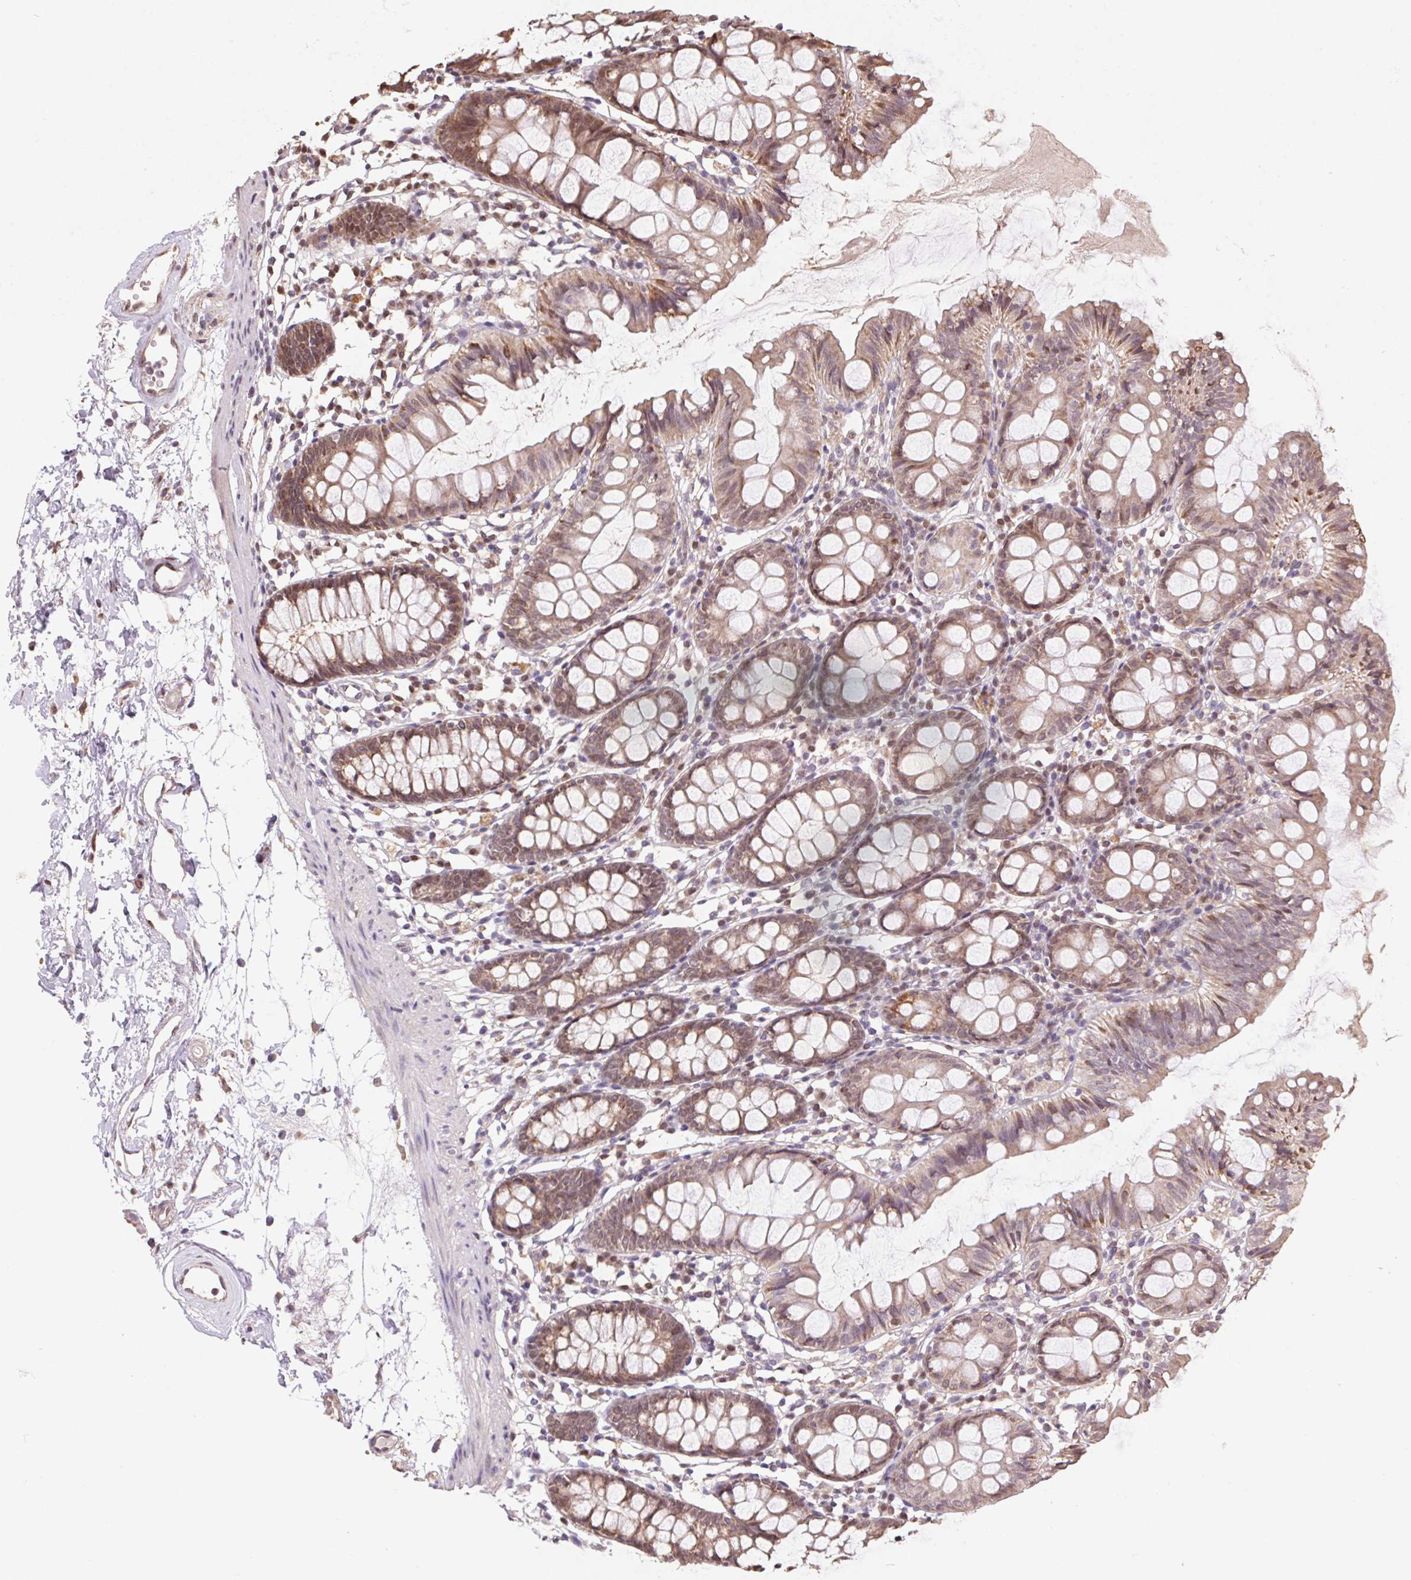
{"staining": {"intensity": "moderate", "quantity": ">75%", "location": "cytoplasmic/membranous"}, "tissue": "colon", "cell_type": "Endothelial cells", "image_type": "normal", "snomed": [{"axis": "morphology", "description": "Normal tissue, NOS"}, {"axis": "topography", "description": "Colon"}], "caption": "IHC (DAB (3,3'-diaminobenzidine)) staining of normal human colon shows moderate cytoplasmic/membranous protein staining in about >75% of endothelial cells.", "gene": "CUTA", "patient": {"sex": "female", "age": 84}}